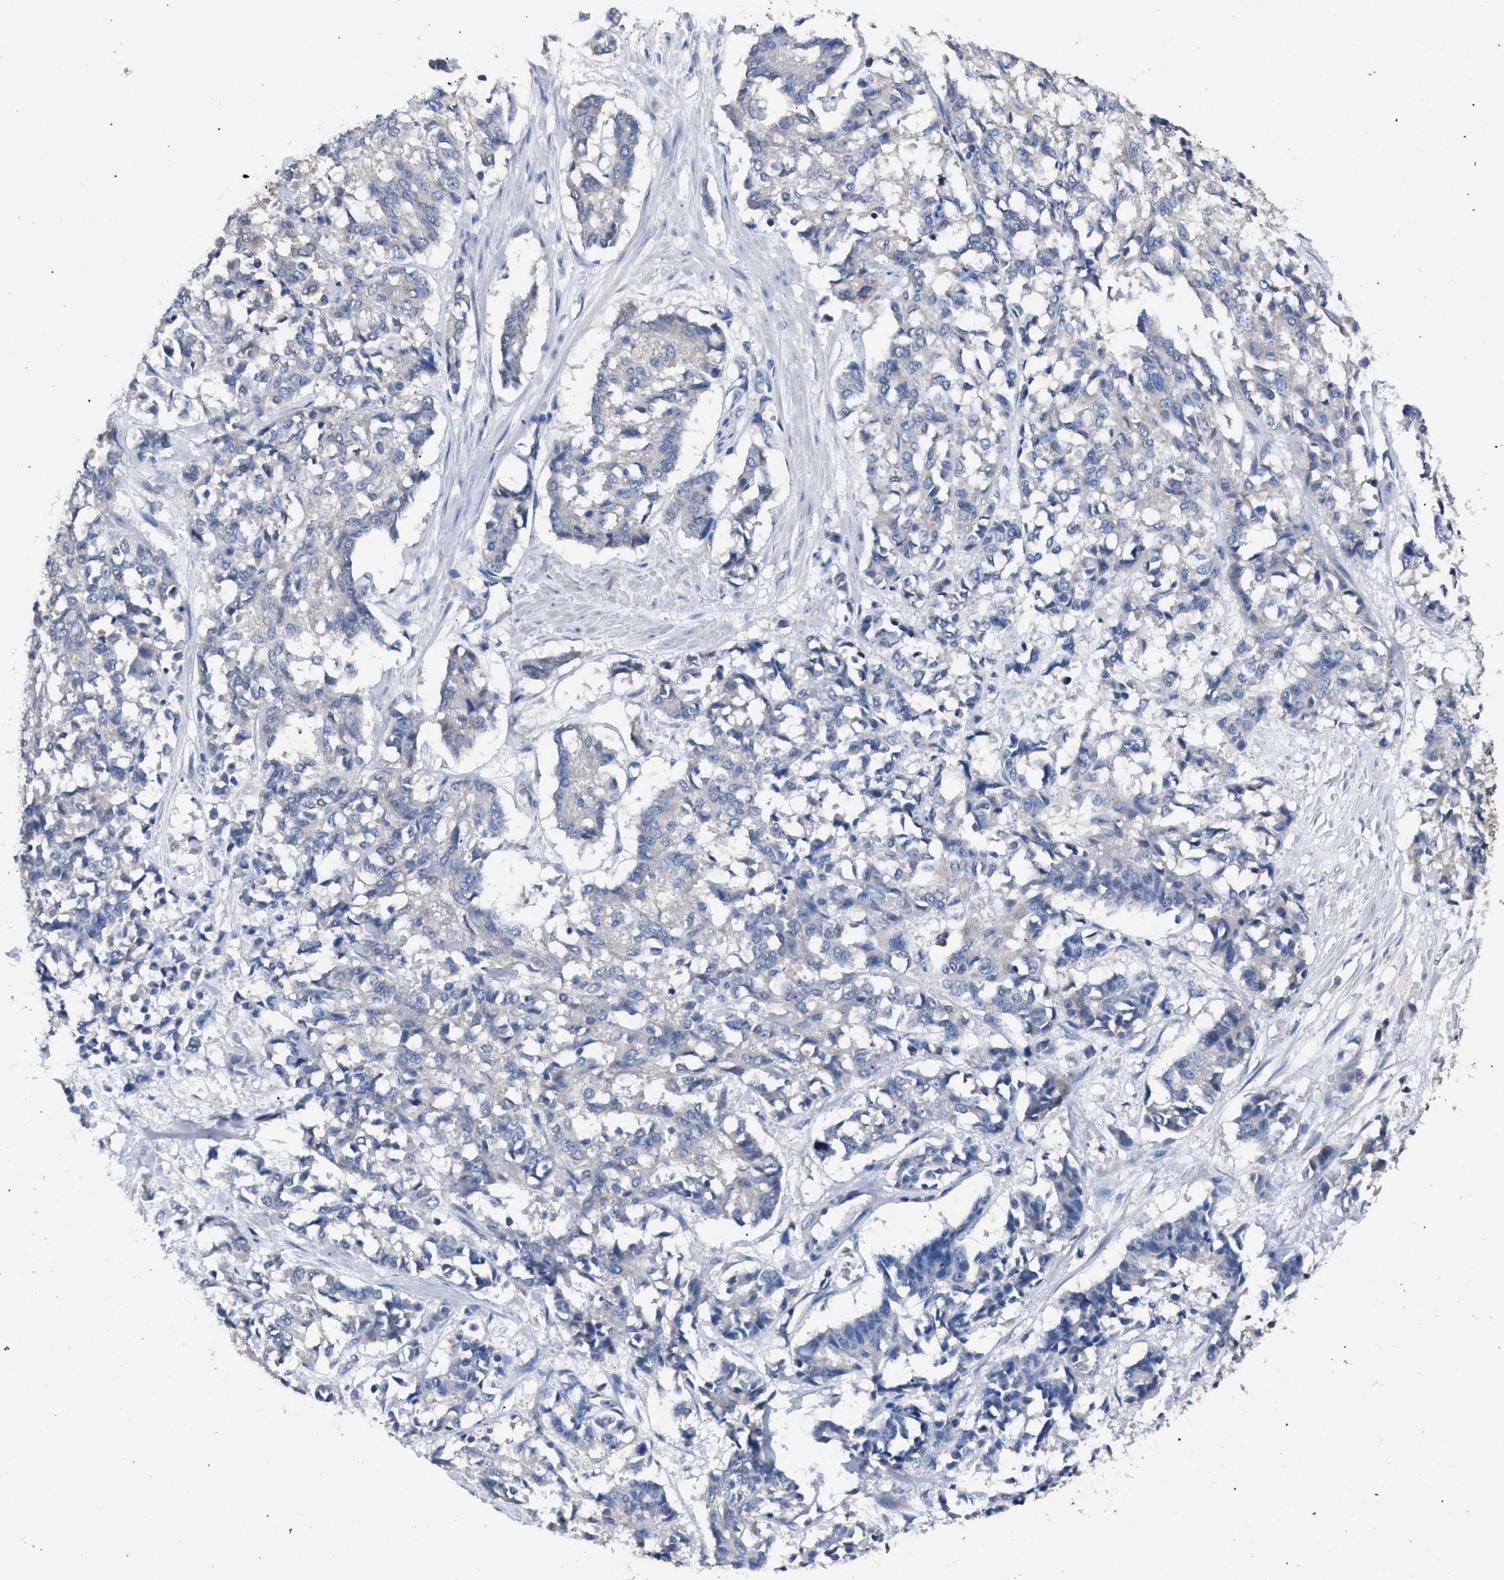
{"staining": {"intensity": "negative", "quantity": "none", "location": "none"}, "tissue": "cervical cancer", "cell_type": "Tumor cells", "image_type": "cancer", "snomed": [{"axis": "morphology", "description": "Squamous cell carcinoma, NOS"}, {"axis": "topography", "description": "Cervix"}], "caption": "Image shows no protein positivity in tumor cells of cervical cancer tissue.", "gene": "CRYZ", "patient": {"sex": "female", "age": 35}}